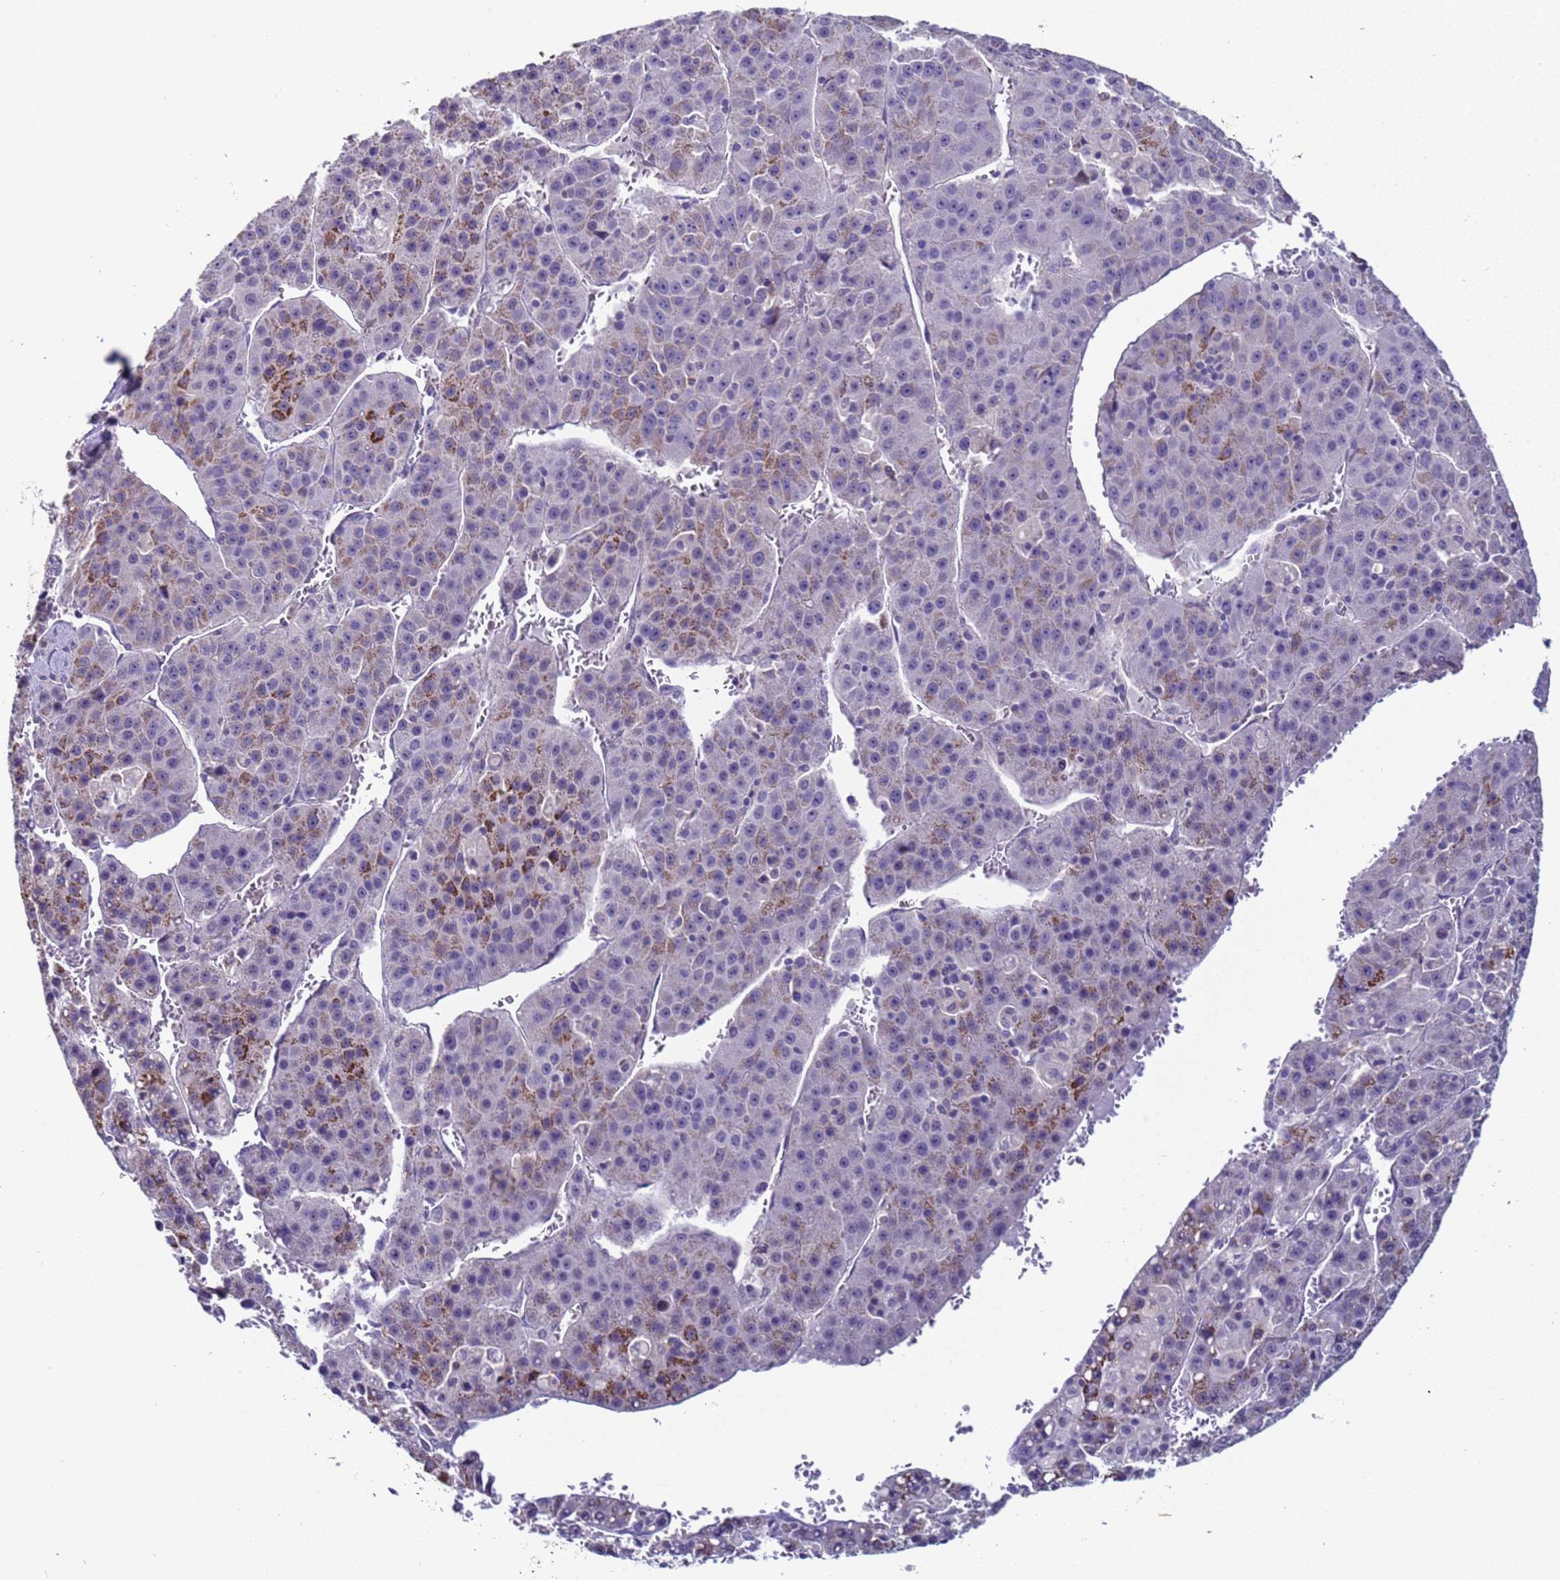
{"staining": {"intensity": "strong", "quantity": "<25%", "location": "cytoplasmic/membranous"}, "tissue": "liver cancer", "cell_type": "Tumor cells", "image_type": "cancer", "snomed": [{"axis": "morphology", "description": "Carcinoma, Hepatocellular, NOS"}, {"axis": "topography", "description": "Liver"}], "caption": "Human liver cancer stained for a protein (brown) reveals strong cytoplasmic/membranous positive positivity in approximately <25% of tumor cells.", "gene": "ZNF248", "patient": {"sex": "female", "age": 53}}